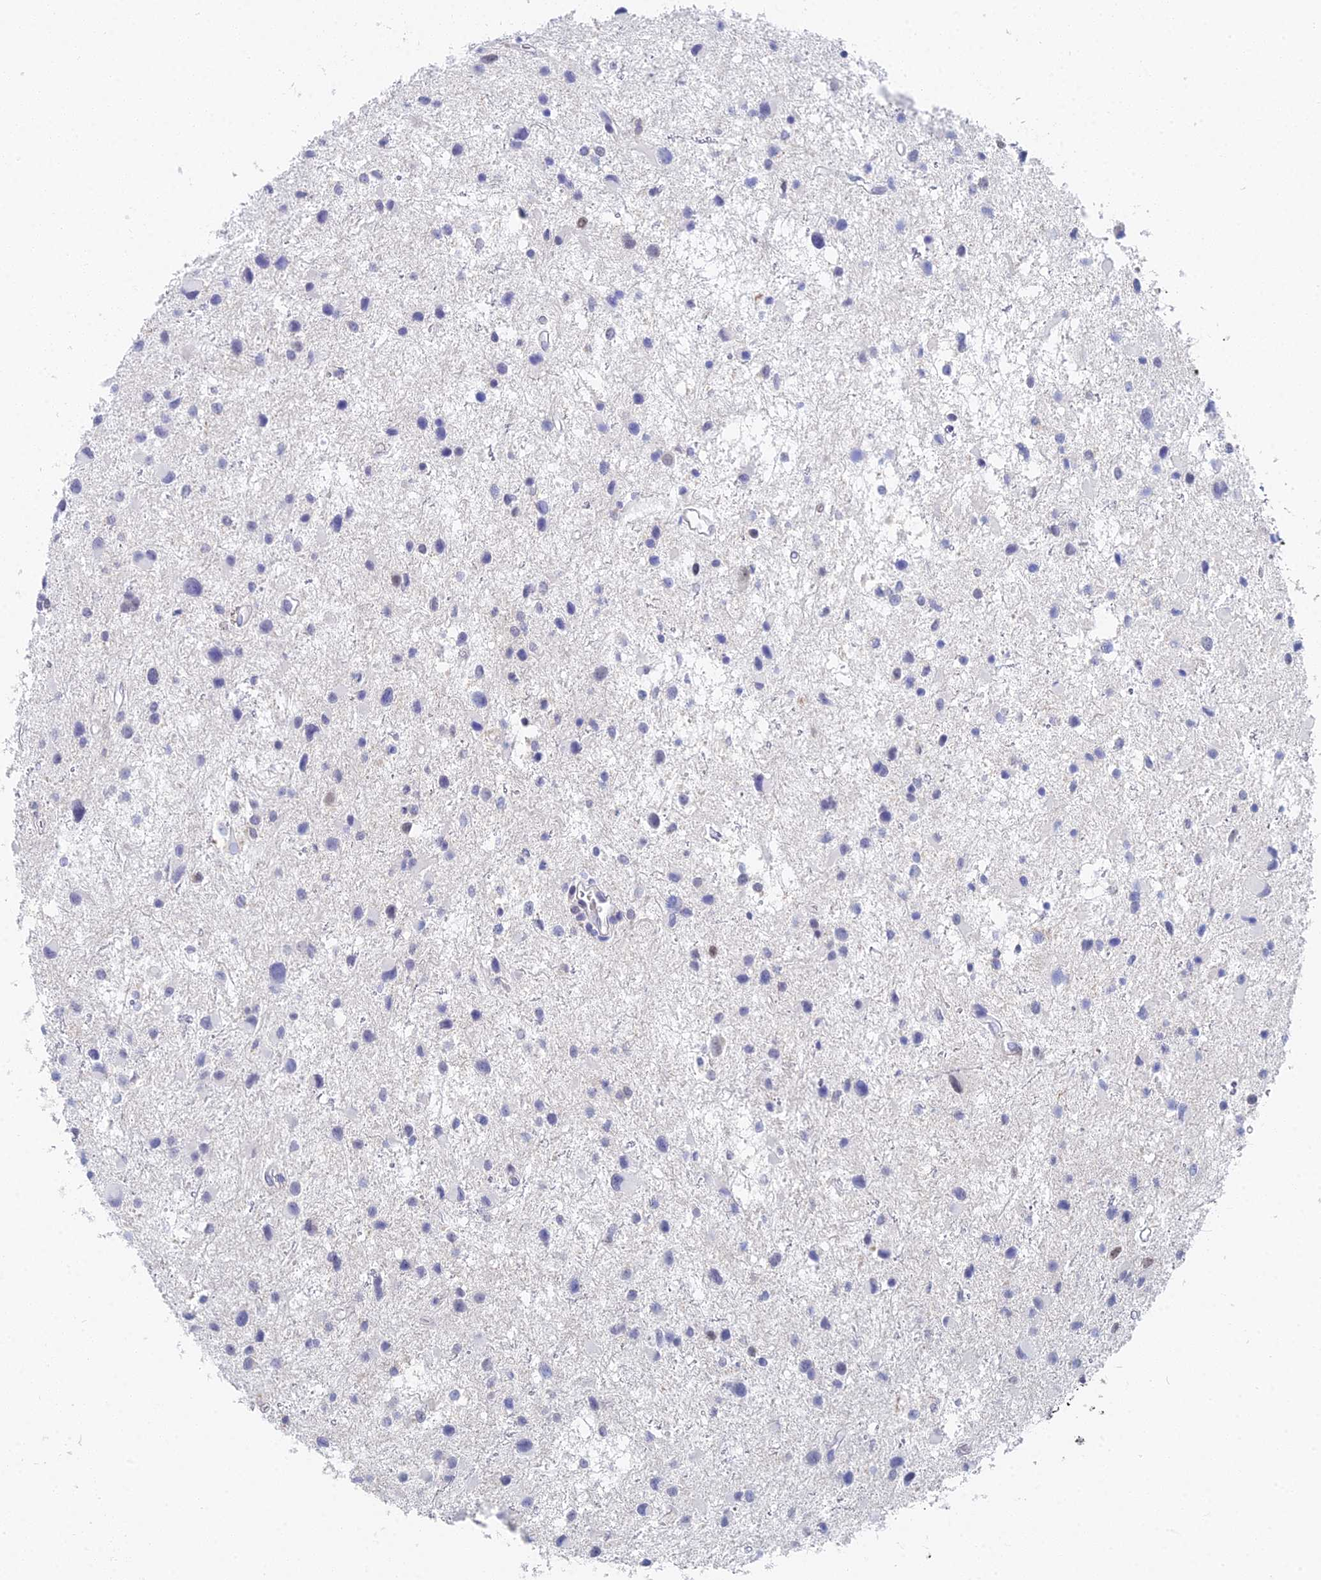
{"staining": {"intensity": "negative", "quantity": "none", "location": "none"}, "tissue": "glioma", "cell_type": "Tumor cells", "image_type": "cancer", "snomed": [{"axis": "morphology", "description": "Glioma, malignant, Low grade"}, {"axis": "topography", "description": "Brain"}], "caption": "Immunohistochemical staining of malignant glioma (low-grade) displays no significant positivity in tumor cells.", "gene": "MCM2", "patient": {"sex": "female", "age": 32}}